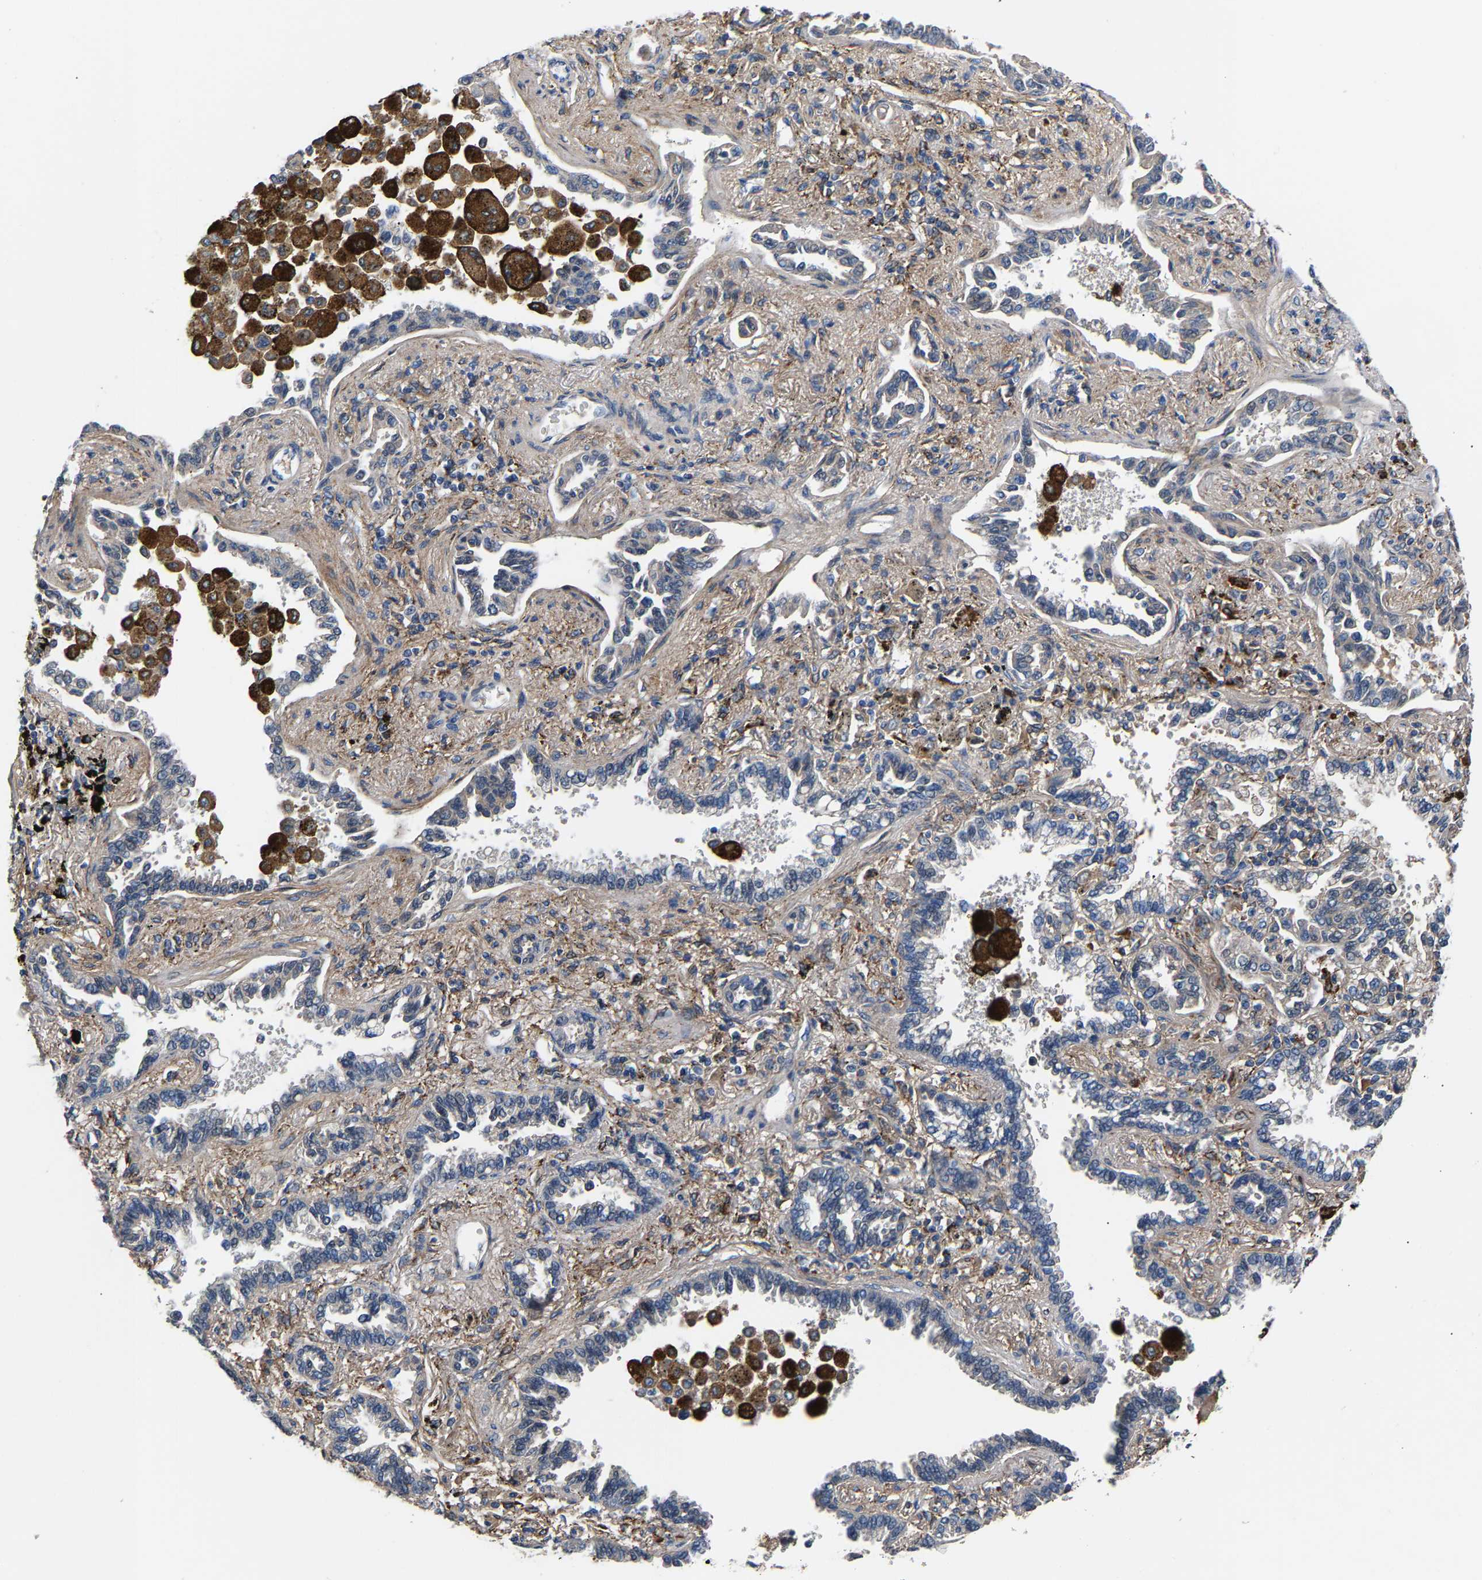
{"staining": {"intensity": "negative", "quantity": "none", "location": "none"}, "tissue": "lung cancer", "cell_type": "Tumor cells", "image_type": "cancer", "snomed": [{"axis": "morphology", "description": "Normal tissue, NOS"}, {"axis": "morphology", "description": "Adenocarcinoma, NOS"}, {"axis": "topography", "description": "Lung"}], "caption": "Adenocarcinoma (lung) was stained to show a protein in brown. There is no significant positivity in tumor cells.", "gene": "CCDC171", "patient": {"sex": "male", "age": 59}}